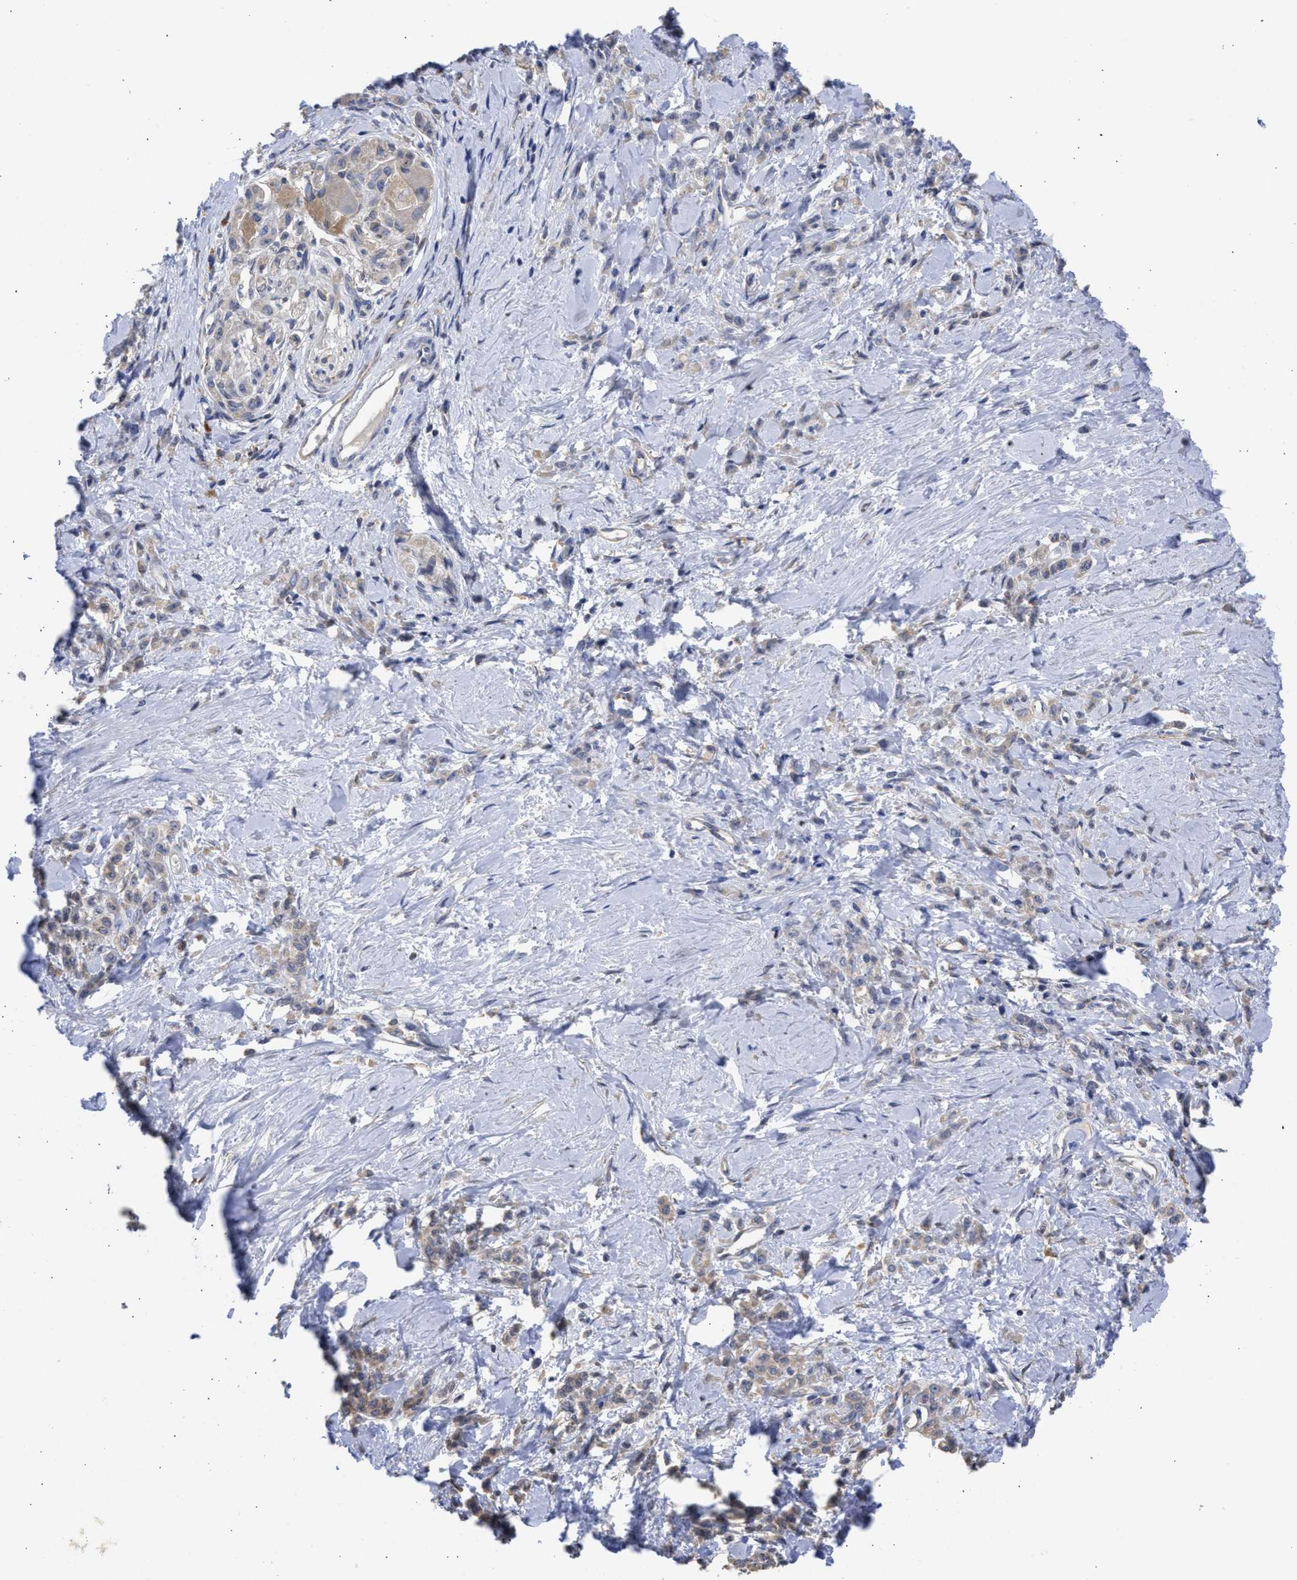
{"staining": {"intensity": "negative", "quantity": "none", "location": "none"}, "tissue": "stomach cancer", "cell_type": "Tumor cells", "image_type": "cancer", "snomed": [{"axis": "morphology", "description": "Normal tissue, NOS"}, {"axis": "morphology", "description": "Adenocarcinoma, NOS"}, {"axis": "topography", "description": "Stomach"}], "caption": "A high-resolution micrograph shows immunohistochemistry staining of stomach cancer, which reveals no significant positivity in tumor cells. (DAB IHC, high magnification).", "gene": "TMED1", "patient": {"sex": "male", "age": 82}}